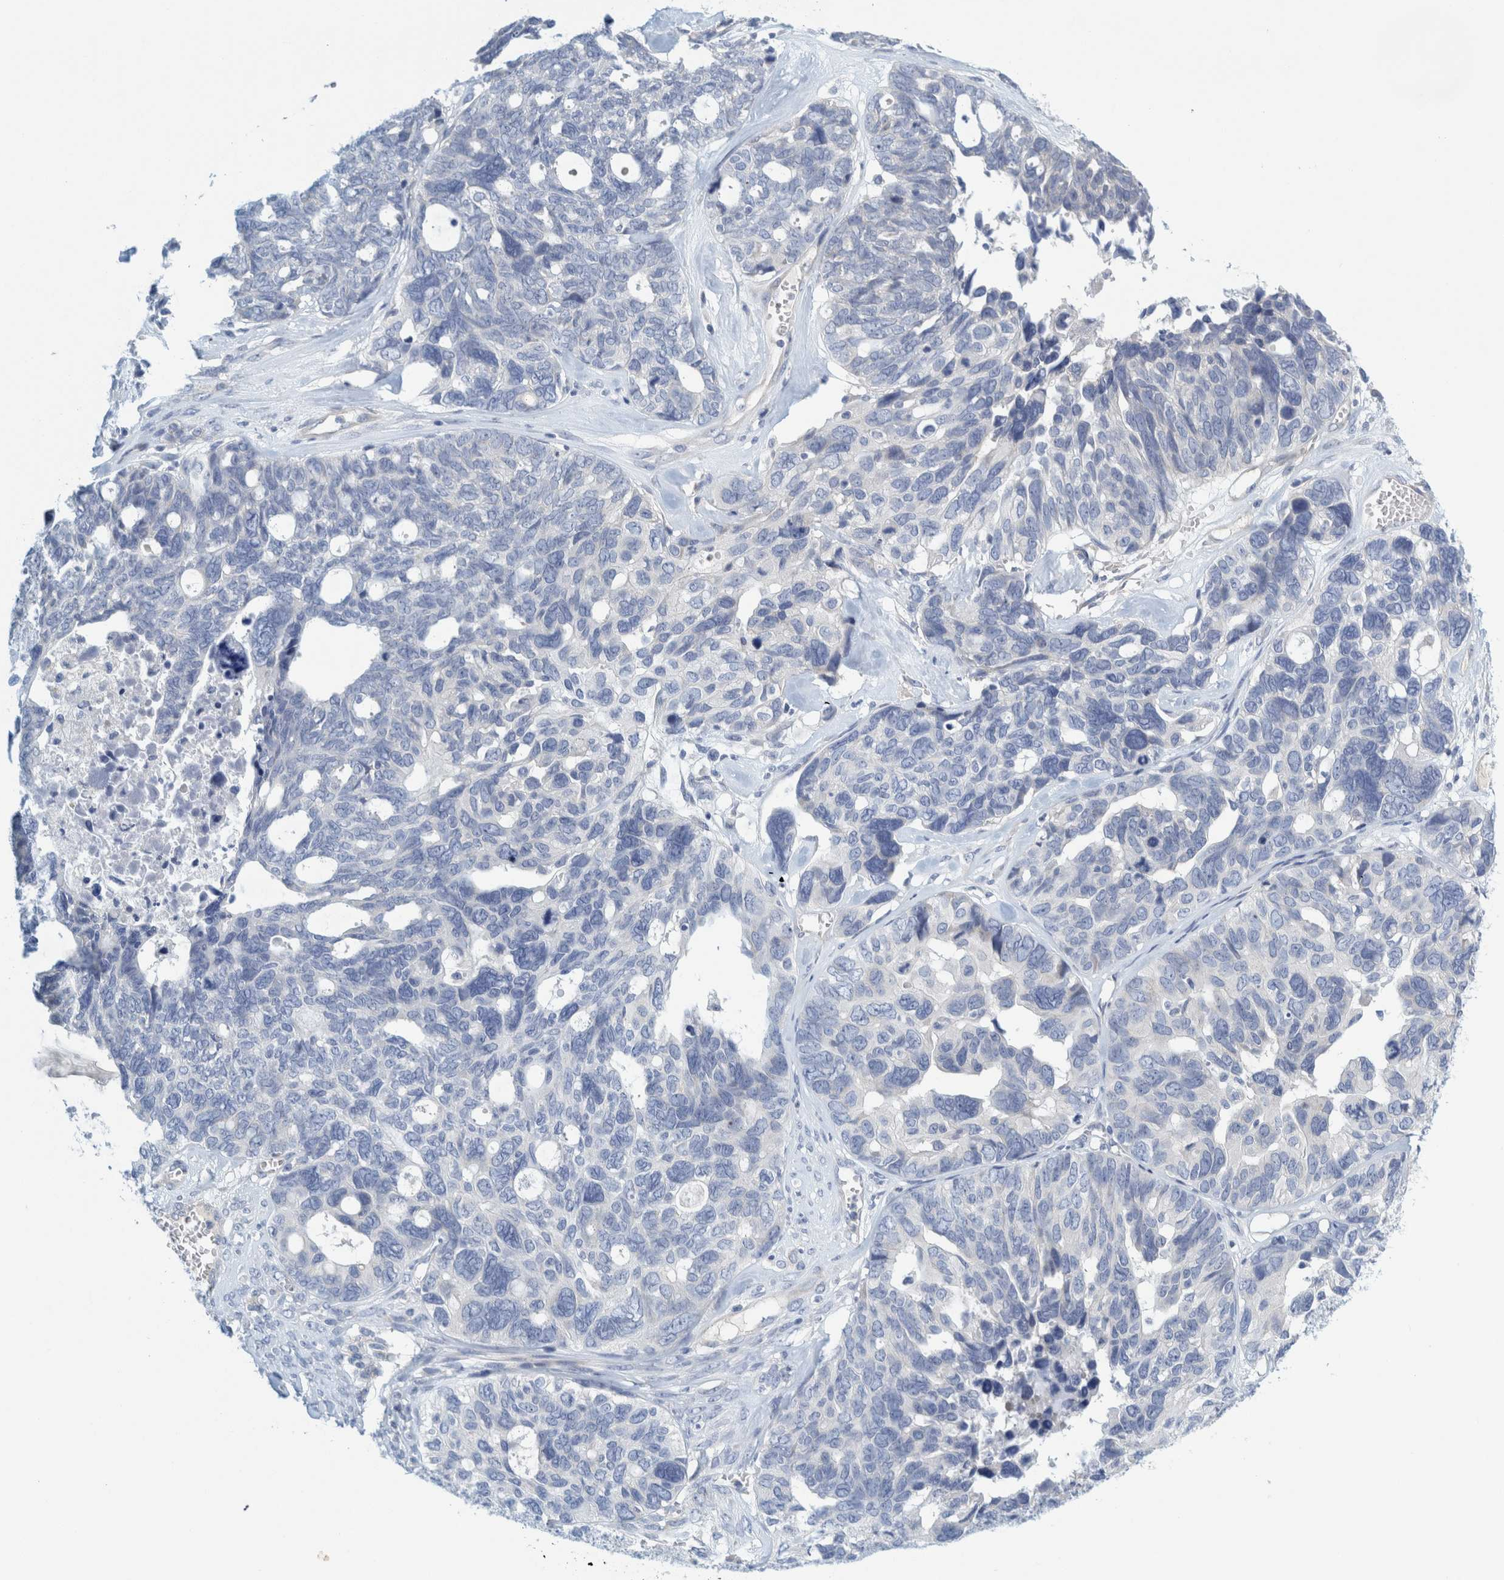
{"staining": {"intensity": "negative", "quantity": "none", "location": "none"}, "tissue": "ovarian cancer", "cell_type": "Tumor cells", "image_type": "cancer", "snomed": [{"axis": "morphology", "description": "Cystadenocarcinoma, serous, NOS"}, {"axis": "topography", "description": "Ovary"}], "caption": "Protein analysis of ovarian serous cystadenocarcinoma displays no significant positivity in tumor cells.", "gene": "ZNF324B", "patient": {"sex": "female", "age": 79}}